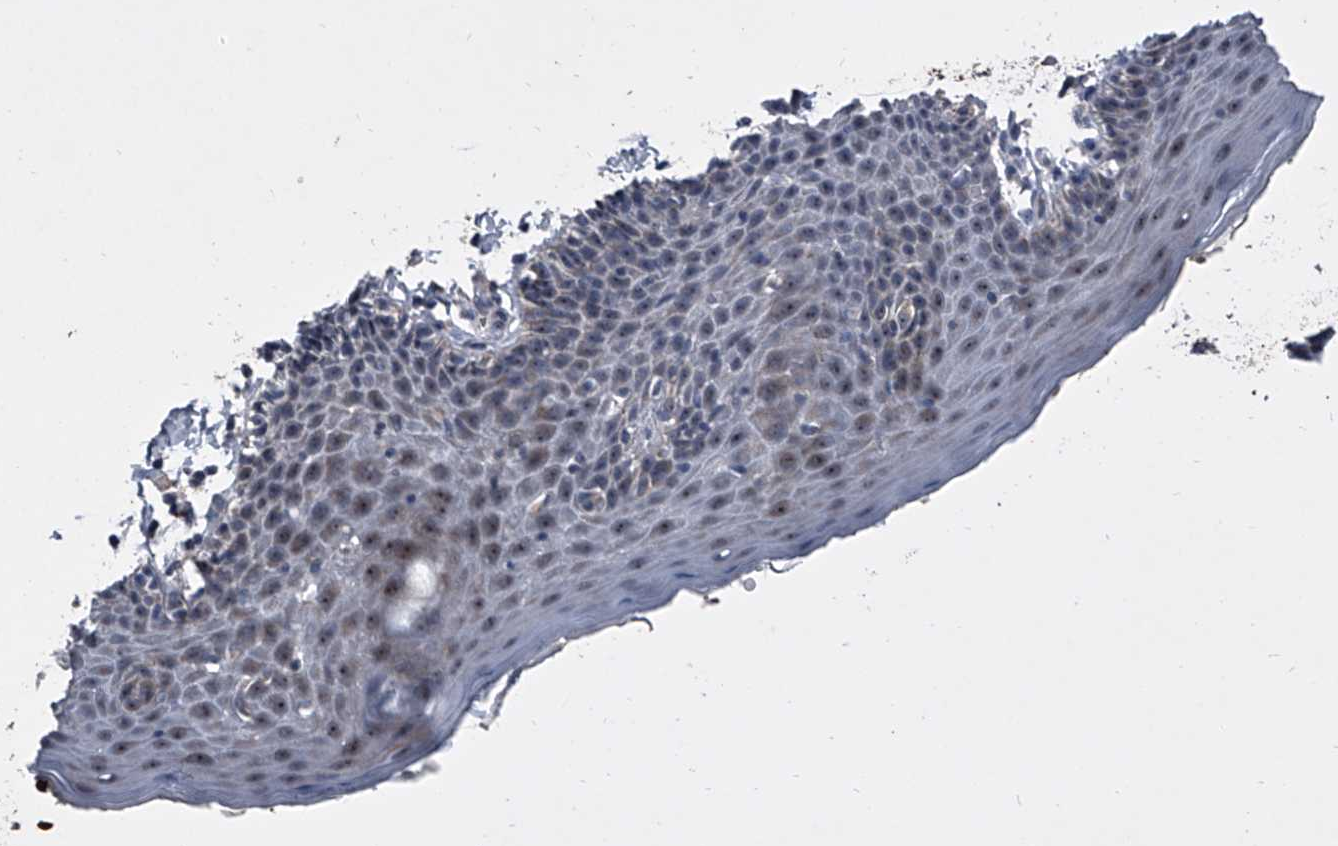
{"staining": {"intensity": "moderate", "quantity": "<25%", "location": "nuclear"}, "tissue": "skin", "cell_type": "Epidermal cells", "image_type": "normal", "snomed": [{"axis": "morphology", "description": "Normal tissue, NOS"}, {"axis": "topography", "description": "Vulva"}], "caption": "An IHC histopathology image of benign tissue is shown. Protein staining in brown labels moderate nuclear positivity in skin within epidermal cells. (IHC, brightfield microscopy, high magnification).", "gene": "CEP85L", "patient": {"sex": "female", "age": 66}}